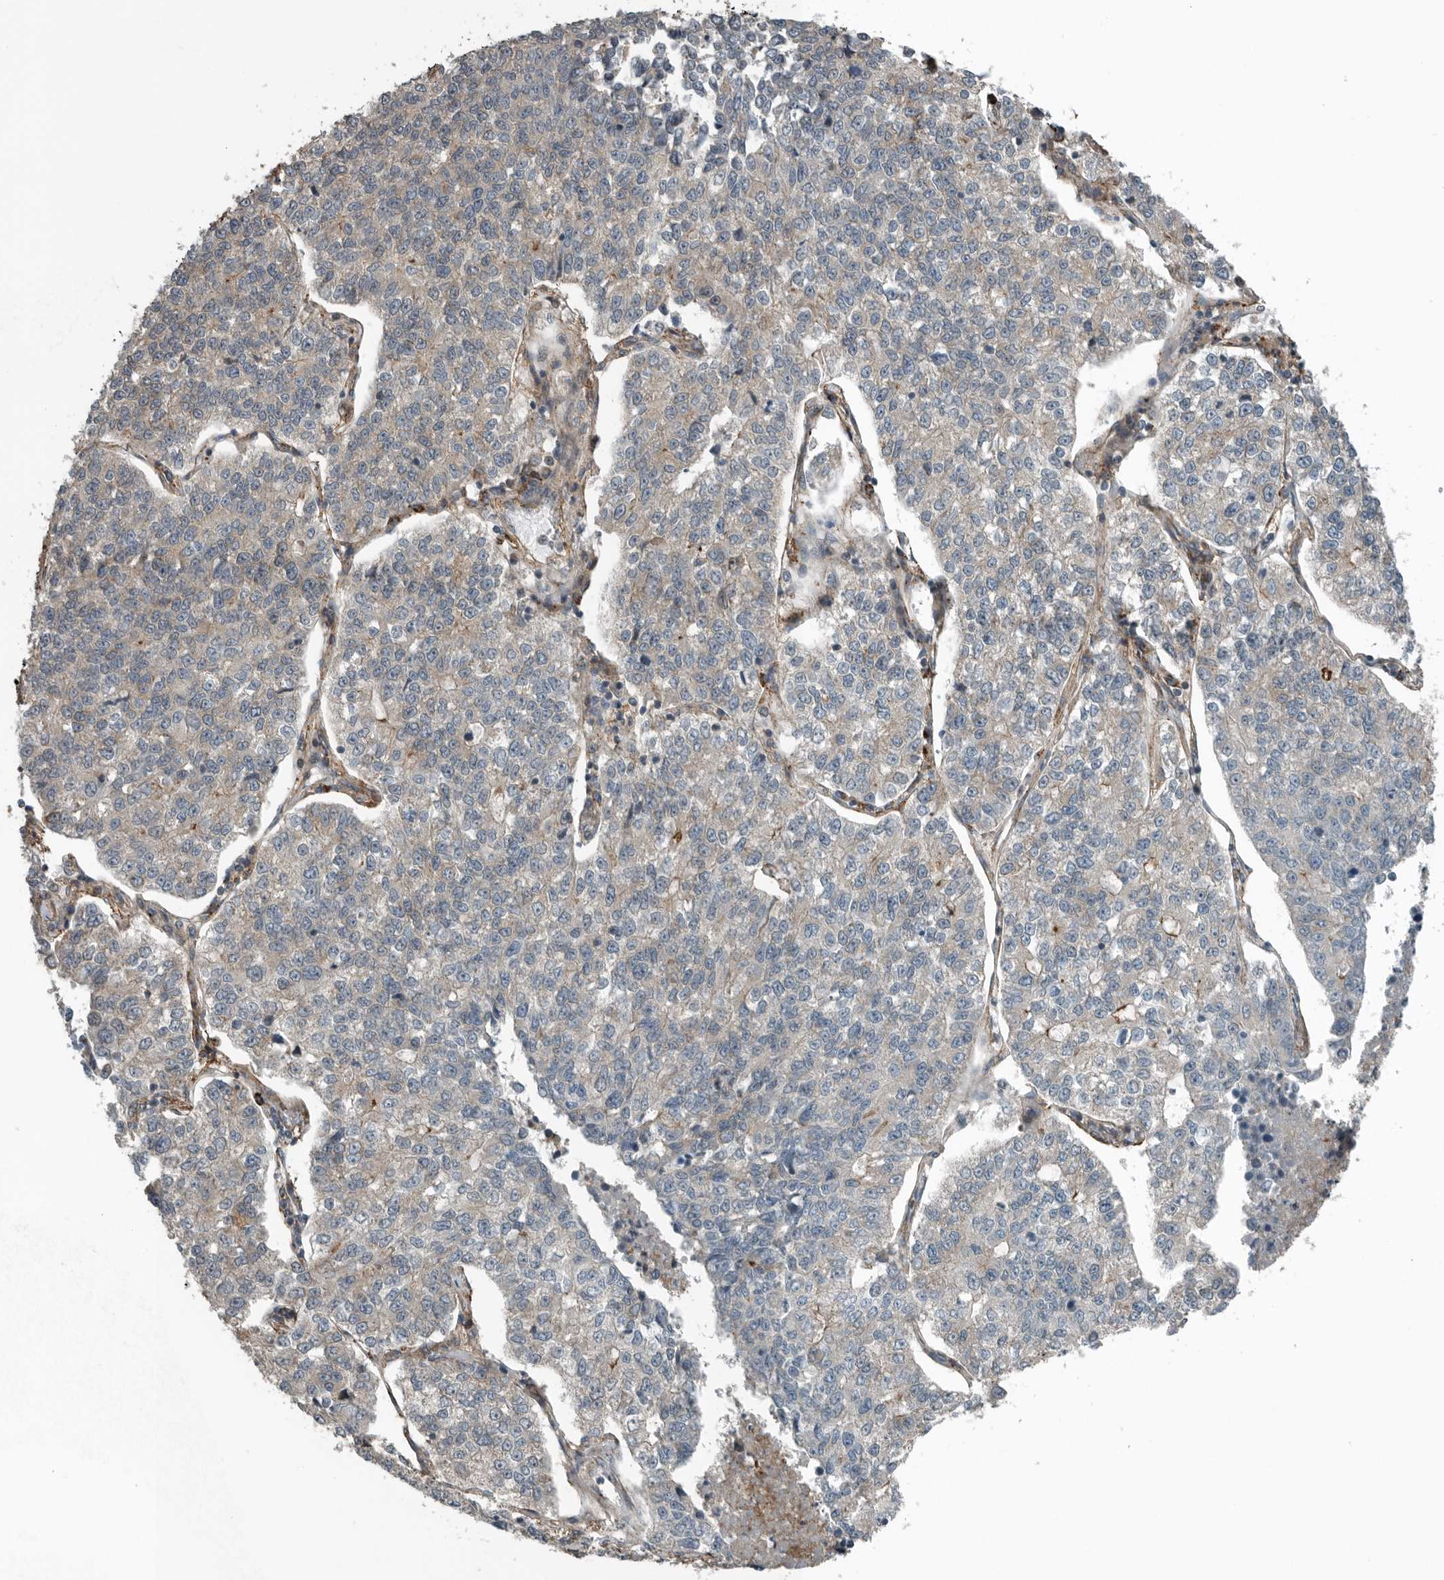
{"staining": {"intensity": "weak", "quantity": "<25%", "location": "cytoplasmic/membranous"}, "tissue": "lung cancer", "cell_type": "Tumor cells", "image_type": "cancer", "snomed": [{"axis": "morphology", "description": "Adenocarcinoma, NOS"}, {"axis": "topography", "description": "Lung"}], "caption": "DAB immunohistochemical staining of human lung cancer demonstrates no significant expression in tumor cells.", "gene": "AMFR", "patient": {"sex": "male", "age": 49}}